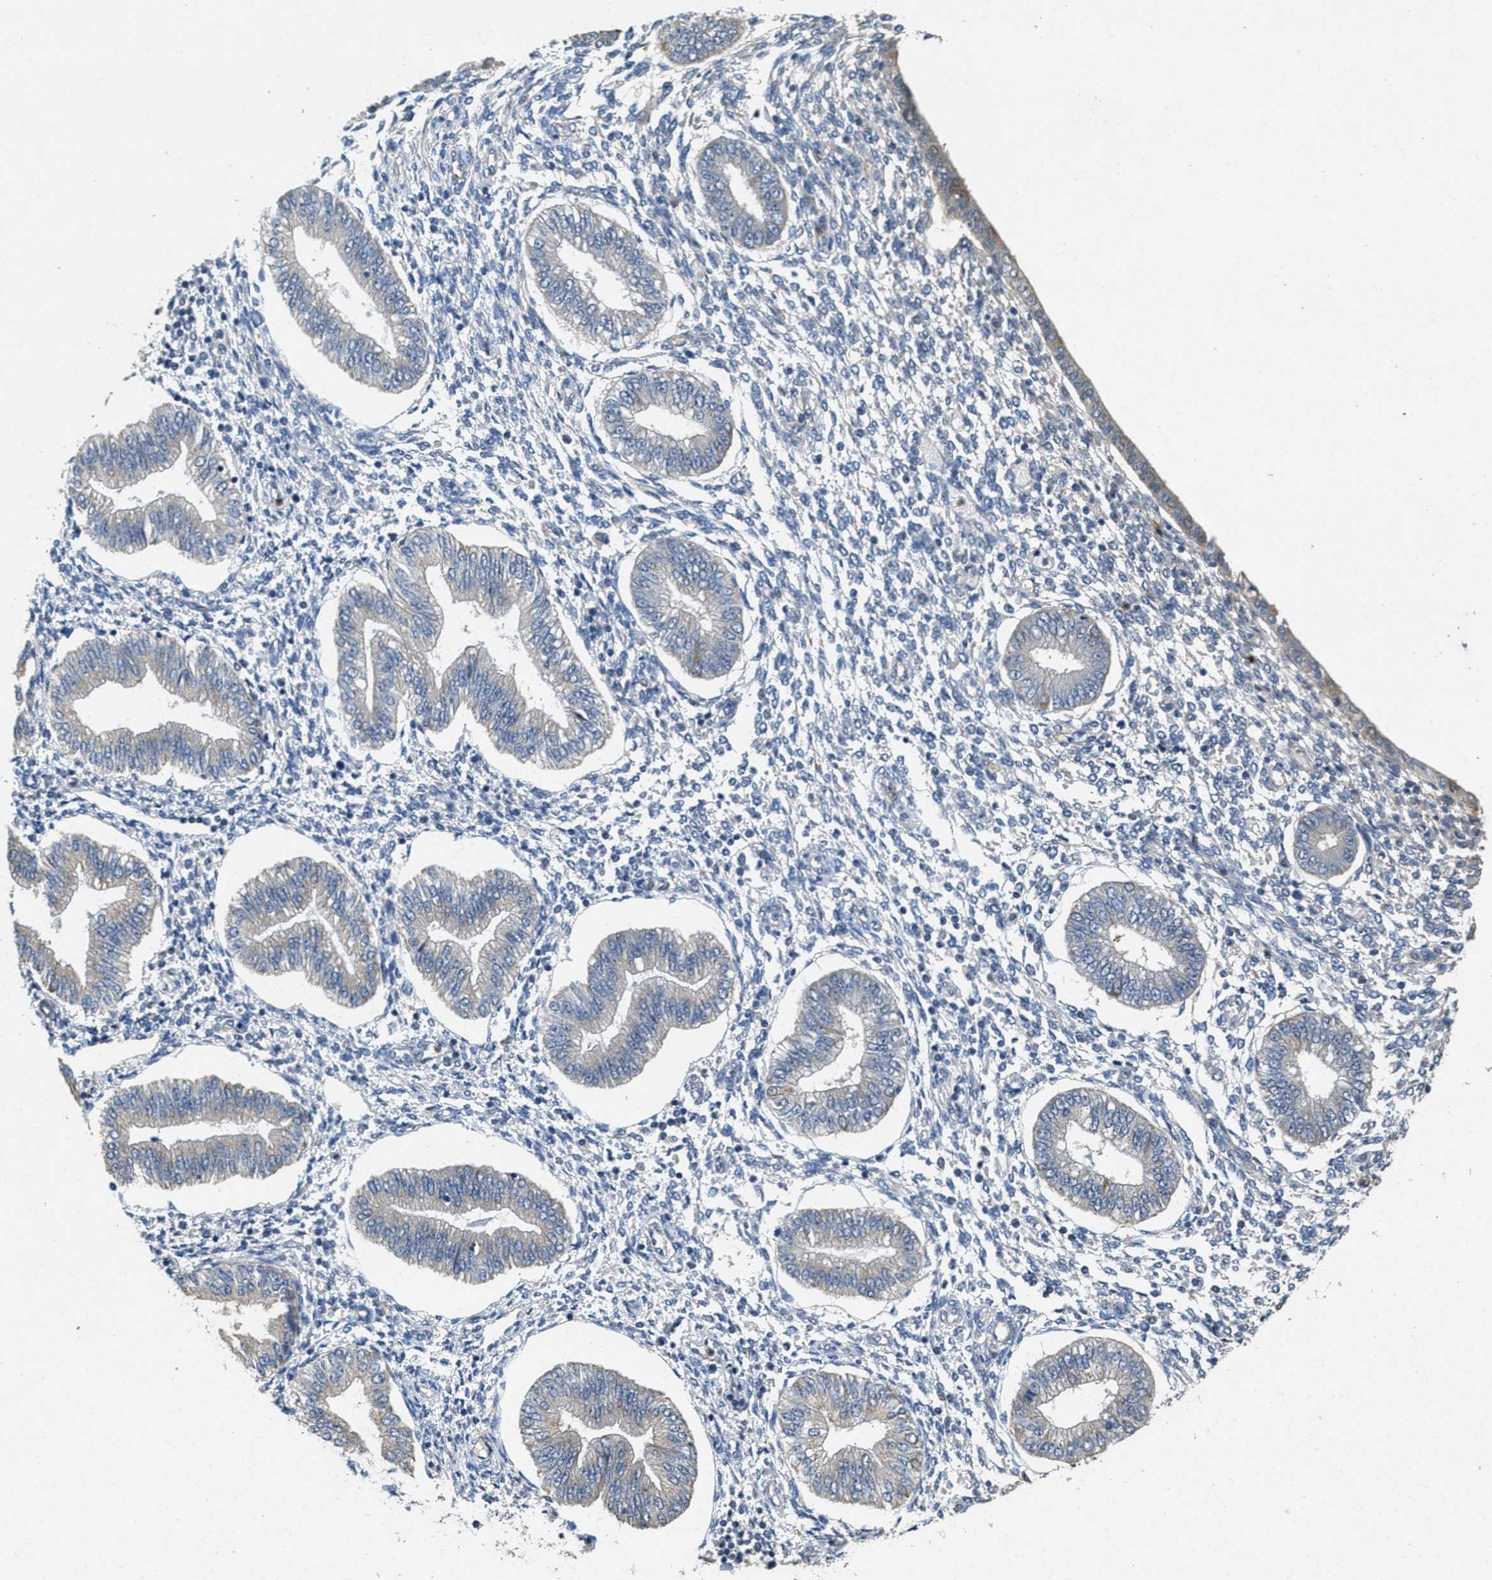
{"staining": {"intensity": "negative", "quantity": "none", "location": "none"}, "tissue": "endometrium", "cell_type": "Cells in endometrial stroma", "image_type": "normal", "snomed": [{"axis": "morphology", "description": "Normal tissue, NOS"}, {"axis": "topography", "description": "Endometrium"}], "caption": "Immunohistochemical staining of benign endometrium shows no significant staining in cells in endometrial stroma. Nuclei are stained in blue.", "gene": "TOMM70", "patient": {"sex": "female", "age": 50}}